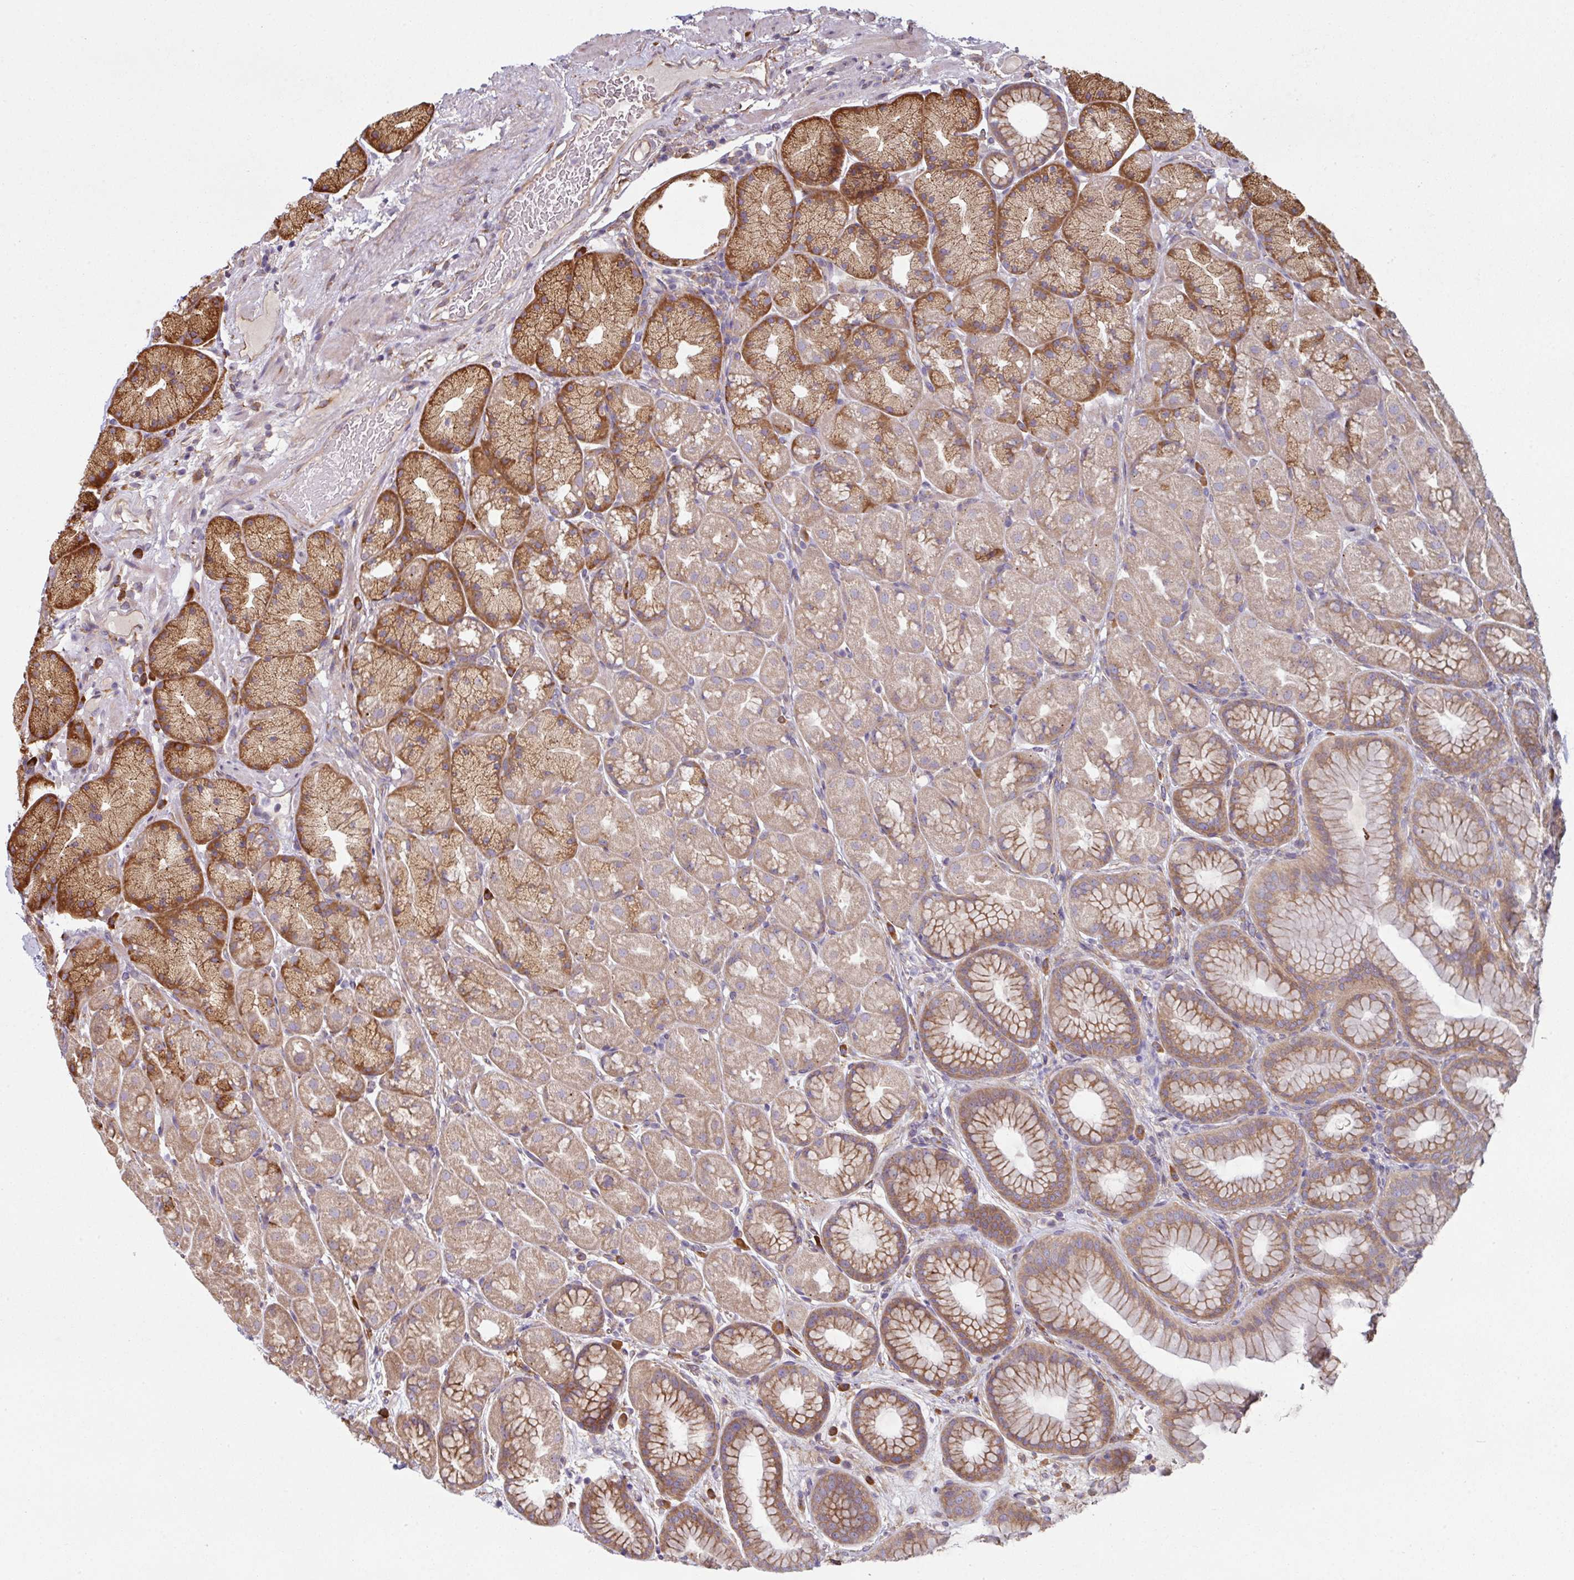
{"staining": {"intensity": "moderate", "quantity": ">75%", "location": "cytoplasmic/membranous"}, "tissue": "stomach", "cell_type": "Glandular cells", "image_type": "normal", "snomed": [{"axis": "morphology", "description": "Normal tissue, NOS"}, {"axis": "topography", "description": "Stomach, lower"}], "caption": "Approximately >75% of glandular cells in benign stomach demonstrate moderate cytoplasmic/membranous protein staining as visualized by brown immunohistochemical staining.", "gene": "FAT4", "patient": {"sex": "male", "age": 67}}